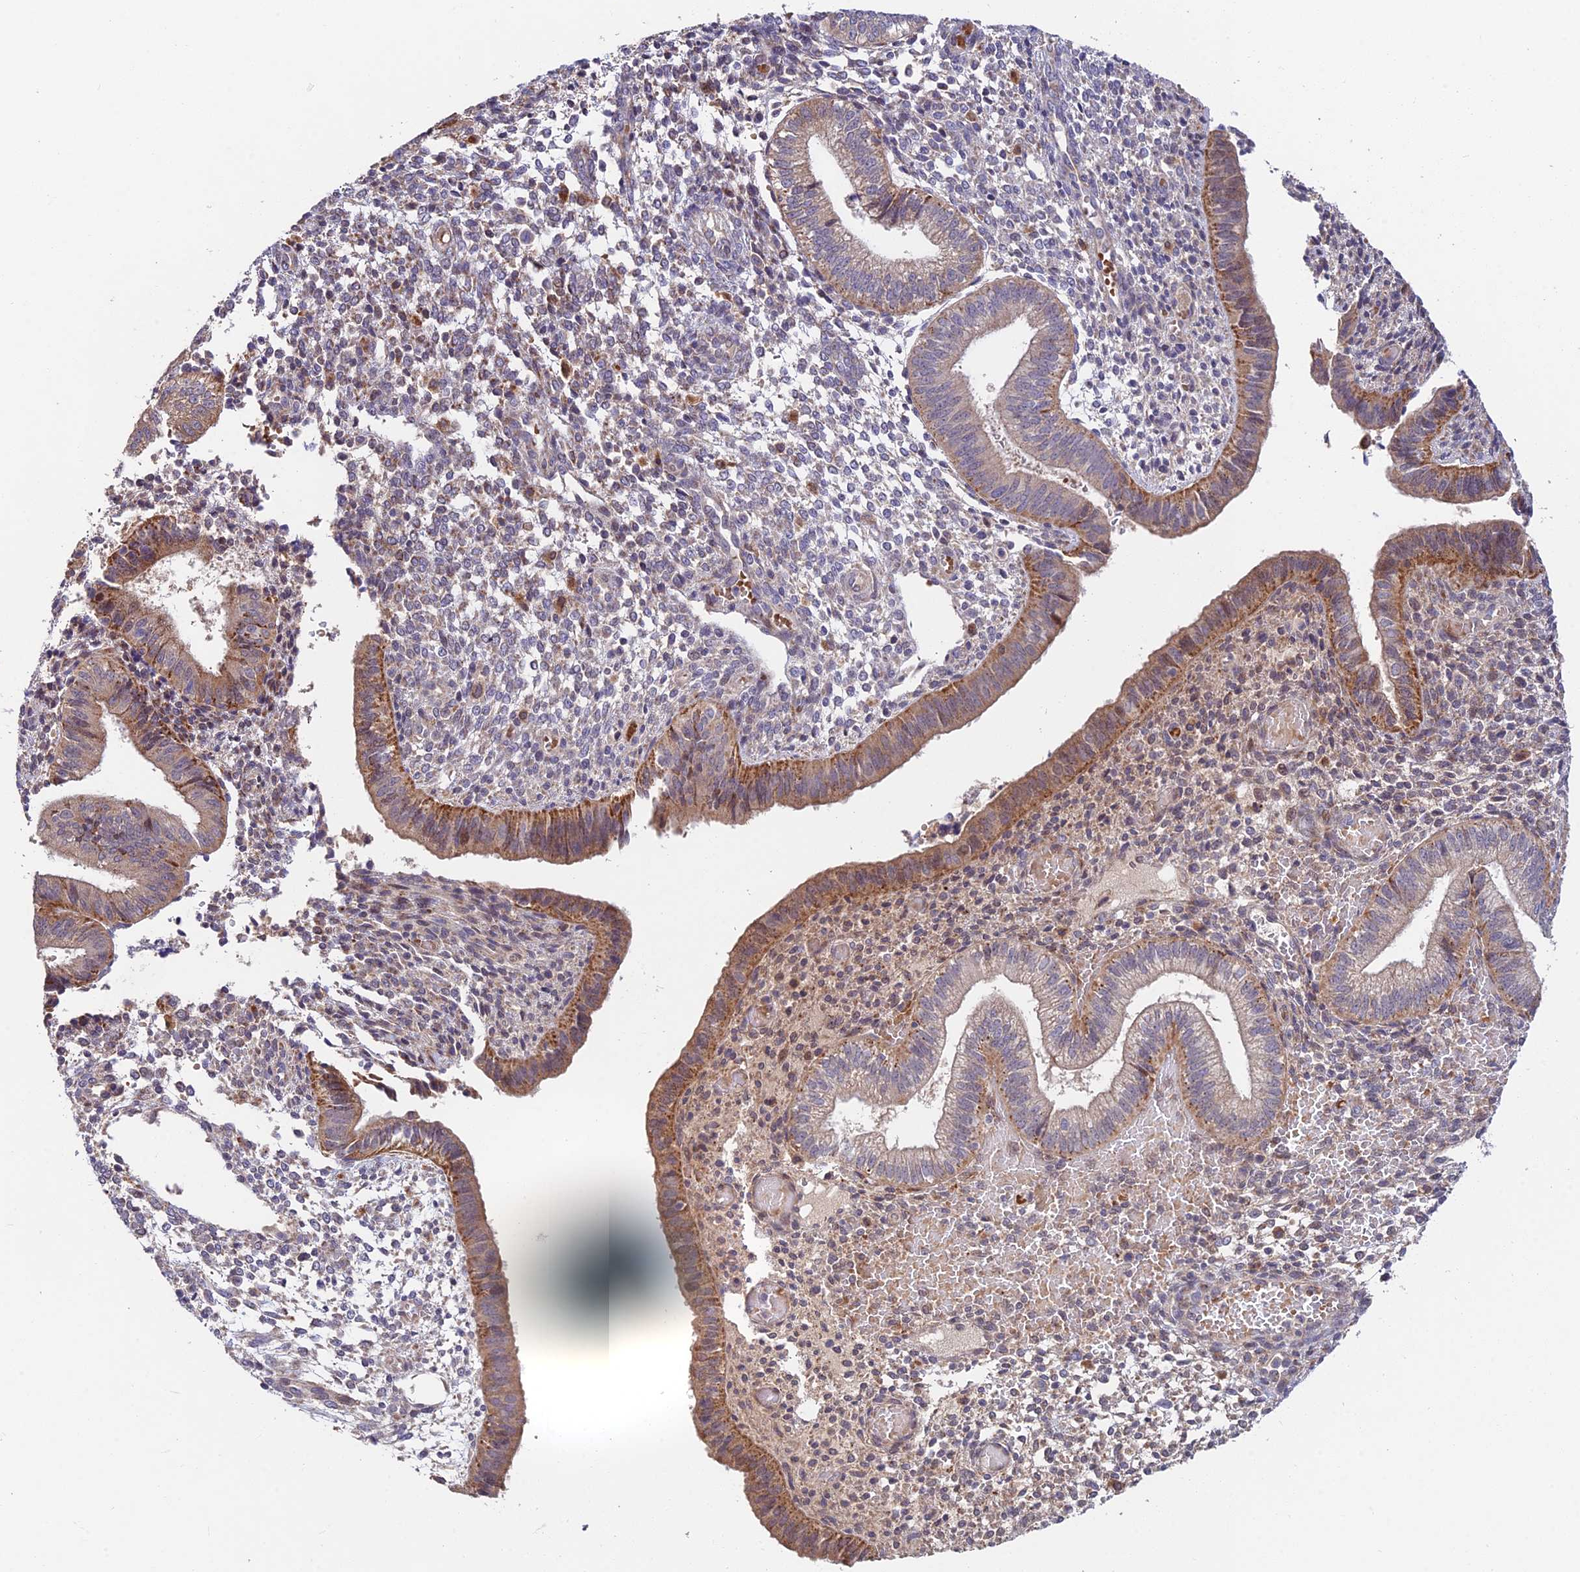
{"staining": {"intensity": "weak", "quantity": "25%-75%", "location": "cytoplasmic/membranous"}, "tissue": "endometrium", "cell_type": "Cells in endometrial stroma", "image_type": "normal", "snomed": [{"axis": "morphology", "description": "Normal tissue, NOS"}, {"axis": "topography", "description": "Endometrium"}], "caption": "Weak cytoplasmic/membranous expression is present in approximately 25%-75% of cells in endometrial stroma in normal endometrium. Using DAB (brown) and hematoxylin (blue) stains, captured at high magnification using brightfield microscopy.", "gene": "FUOM", "patient": {"sex": "female", "age": 34}}